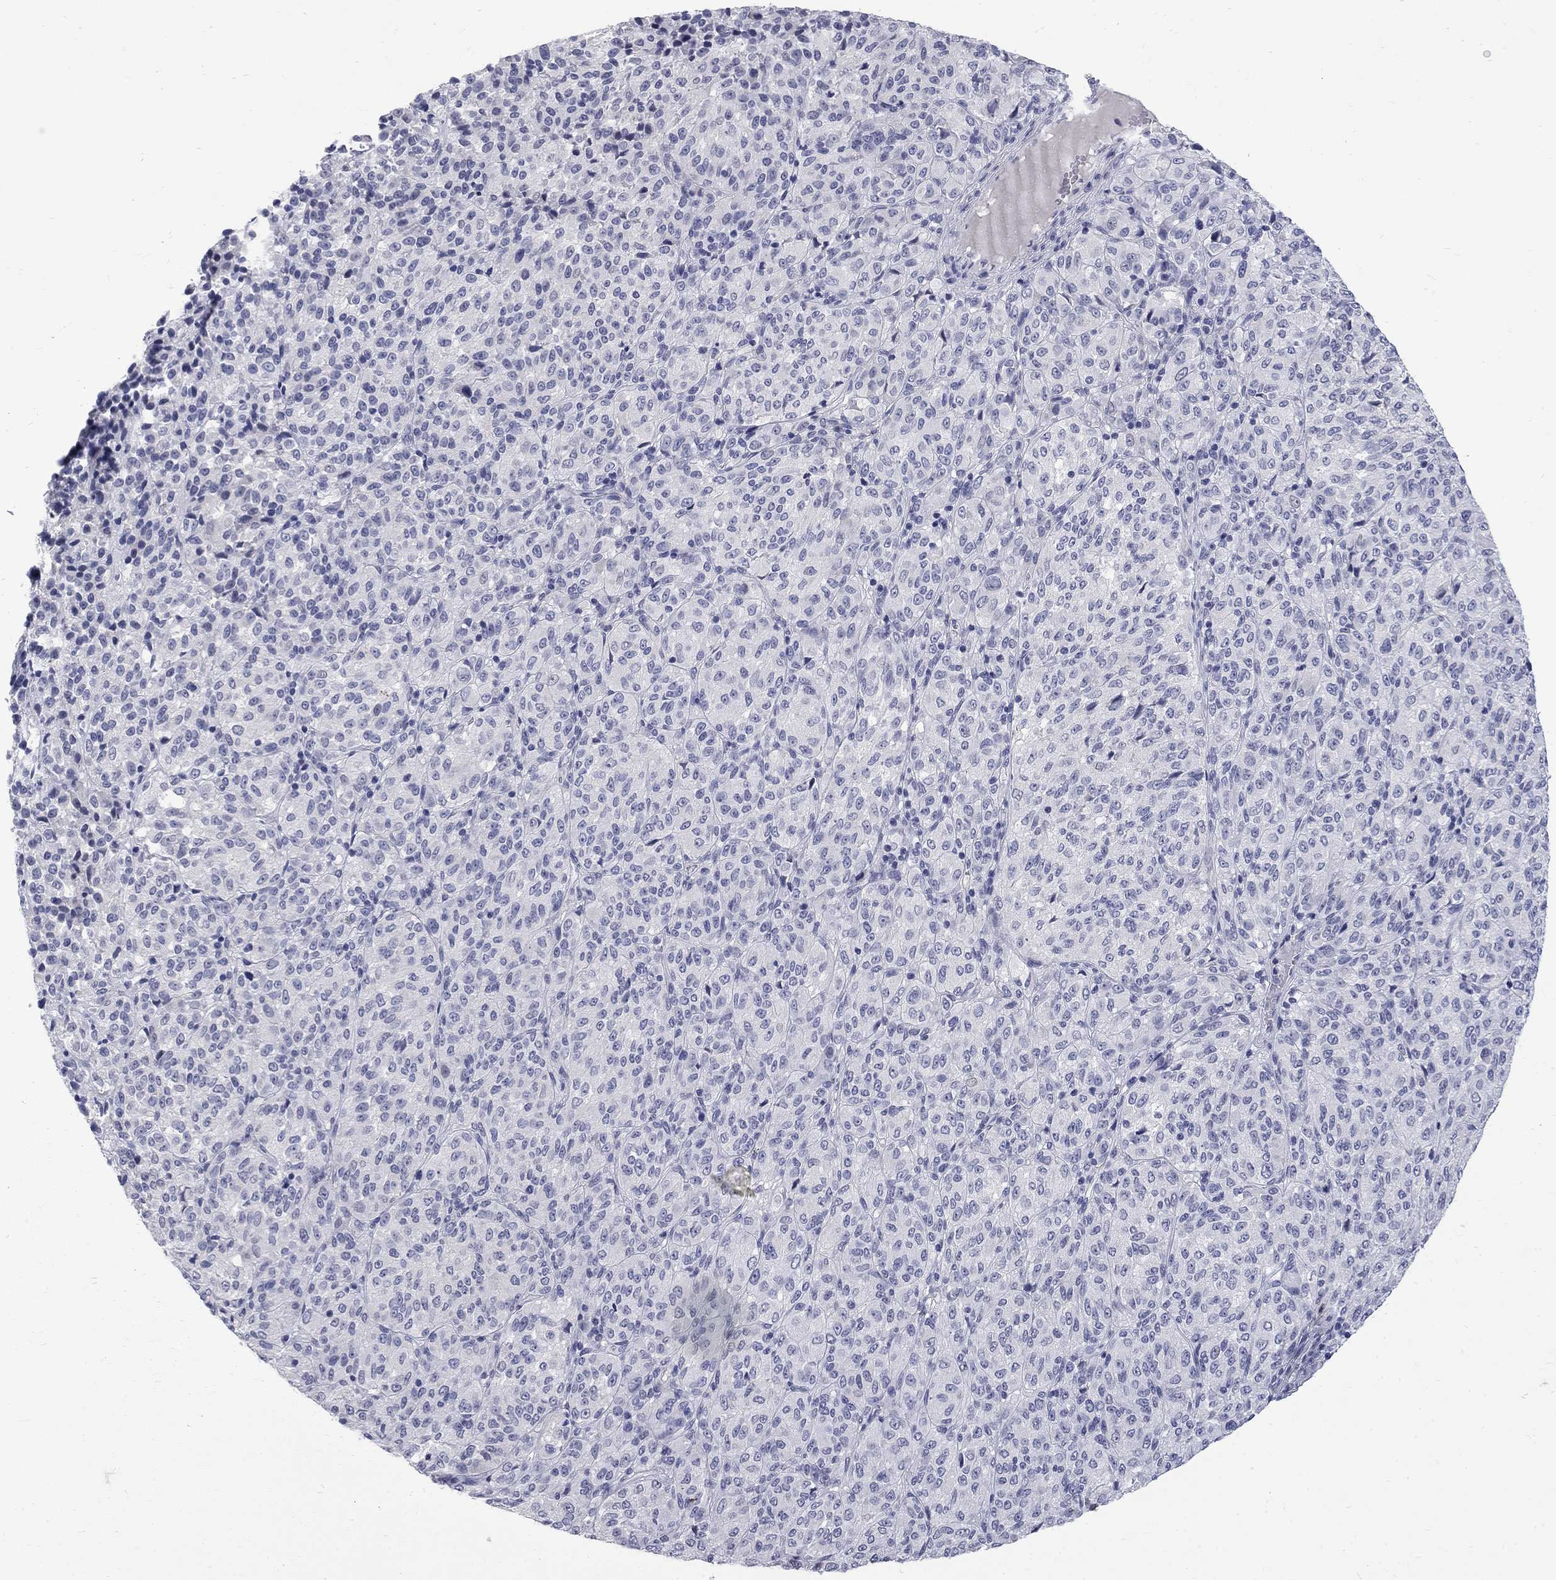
{"staining": {"intensity": "negative", "quantity": "none", "location": "none"}, "tissue": "melanoma", "cell_type": "Tumor cells", "image_type": "cancer", "snomed": [{"axis": "morphology", "description": "Malignant melanoma, Metastatic site"}, {"axis": "topography", "description": "Brain"}], "caption": "DAB immunohistochemical staining of malignant melanoma (metastatic site) shows no significant staining in tumor cells.", "gene": "CTNND2", "patient": {"sex": "female", "age": 56}}